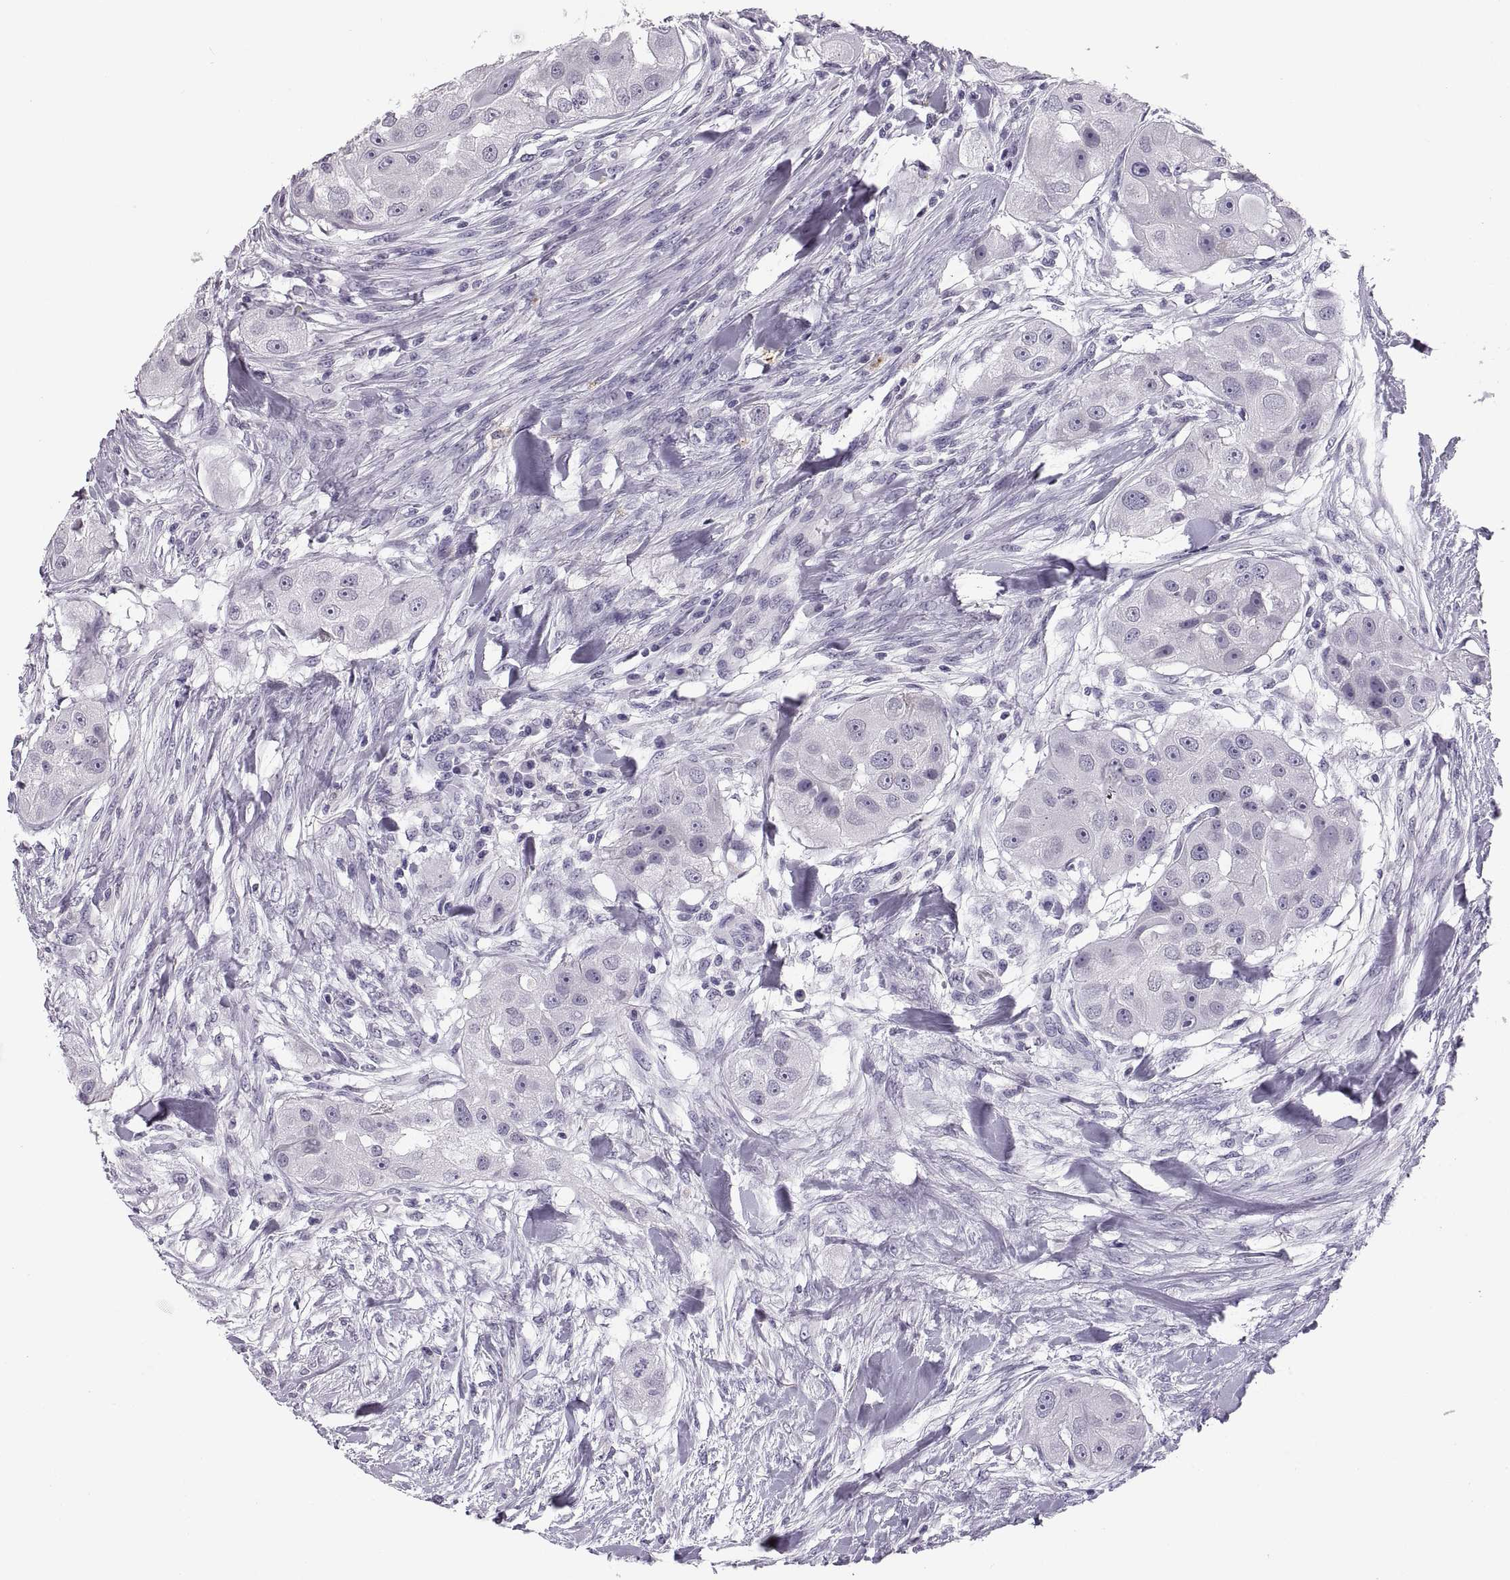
{"staining": {"intensity": "negative", "quantity": "none", "location": "none"}, "tissue": "head and neck cancer", "cell_type": "Tumor cells", "image_type": "cancer", "snomed": [{"axis": "morphology", "description": "Squamous cell carcinoma, NOS"}, {"axis": "topography", "description": "Head-Neck"}], "caption": "This photomicrograph is of head and neck cancer stained with IHC to label a protein in brown with the nuclei are counter-stained blue. There is no staining in tumor cells. Brightfield microscopy of immunohistochemistry (IHC) stained with DAB (3,3'-diaminobenzidine) (brown) and hematoxylin (blue), captured at high magnification.", "gene": "QRICH2", "patient": {"sex": "male", "age": 51}}